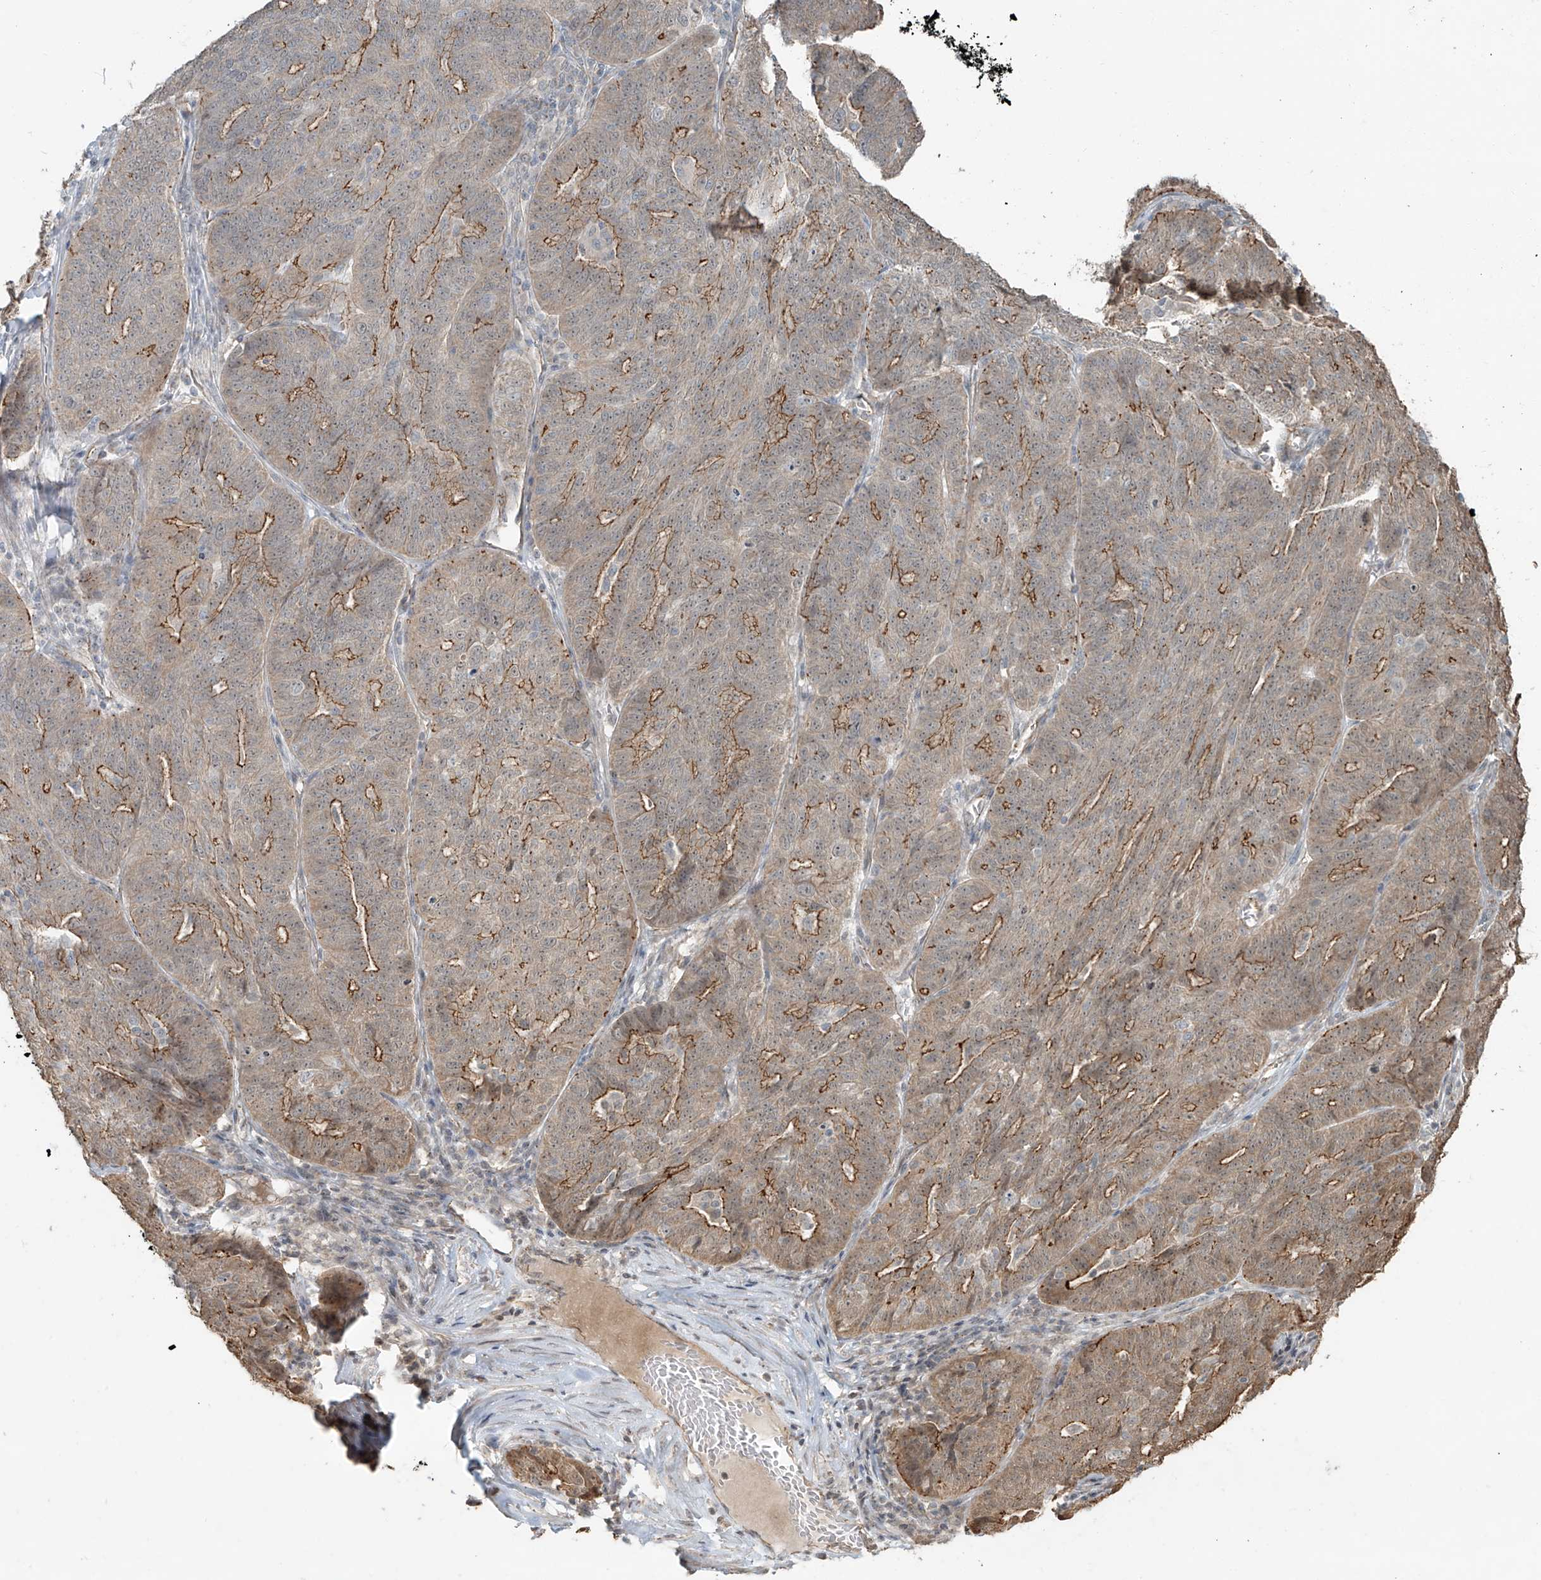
{"staining": {"intensity": "moderate", "quantity": ">75%", "location": "cytoplasmic/membranous"}, "tissue": "ovarian cancer", "cell_type": "Tumor cells", "image_type": "cancer", "snomed": [{"axis": "morphology", "description": "Cystadenocarcinoma, serous, NOS"}, {"axis": "topography", "description": "Ovary"}], "caption": "A brown stain labels moderate cytoplasmic/membranous staining of a protein in ovarian cancer (serous cystadenocarcinoma) tumor cells. The staining was performed using DAB (3,3'-diaminobenzidine), with brown indicating positive protein expression. Nuclei are stained blue with hematoxylin.", "gene": "ZNF16", "patient": {"sex": "female", "age": 59}}